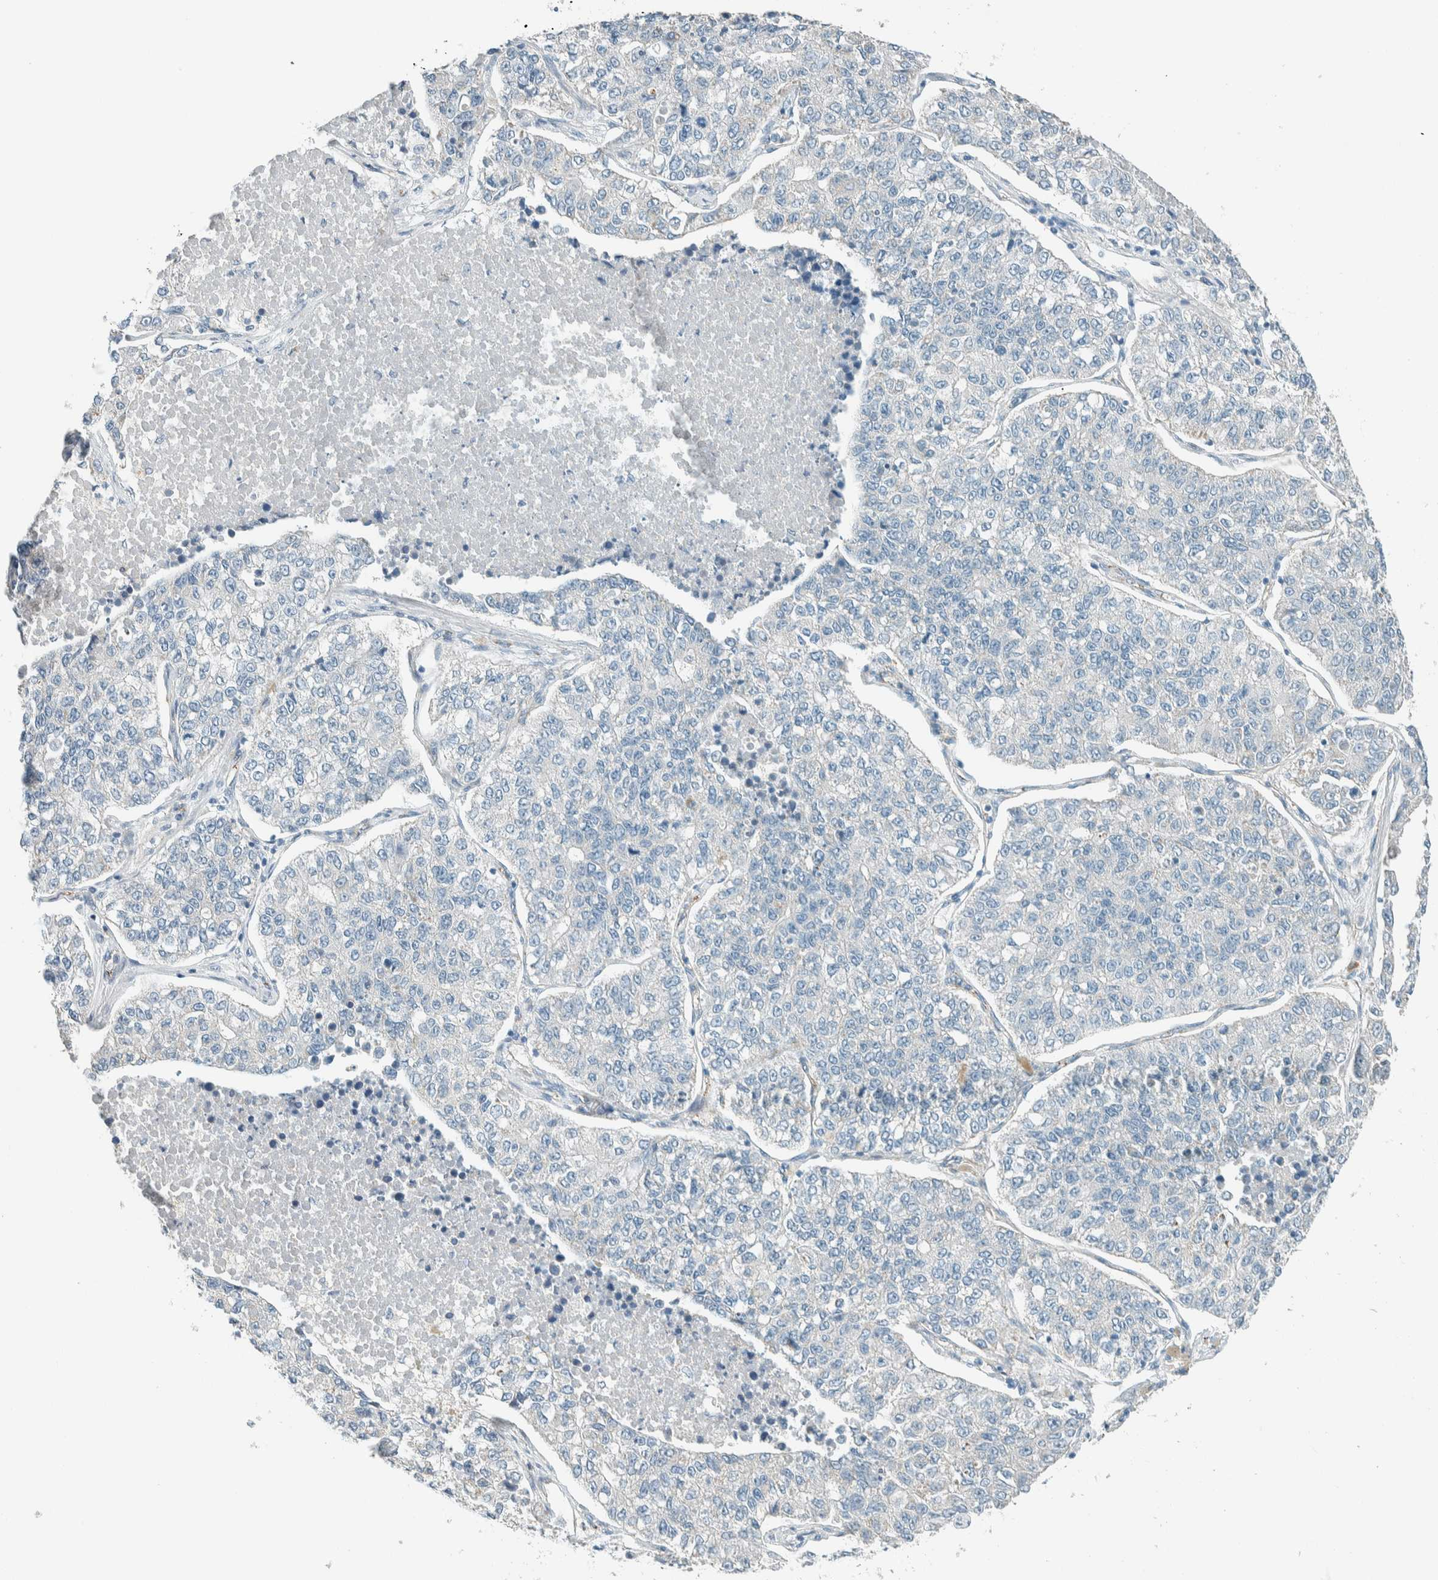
{"staining": {"intensity": "negative", "quantity": "none", "location": "none"}, "tissue": "lung cancer", "cell_type": "Tumor cells", "image_type": "cancer", "snomed": [{"axis": "morphology", "description": "Adenocarcinoma, NOS"}, {"axis": "topography", "description": "Lung"}], "caption": "Lung cancer stained for a protein using immunohistochemistry (IHC) demonstrates no staining tumor cells.", "gene": "SLFN12", "patient": {"sex": "male", "age": 49}}